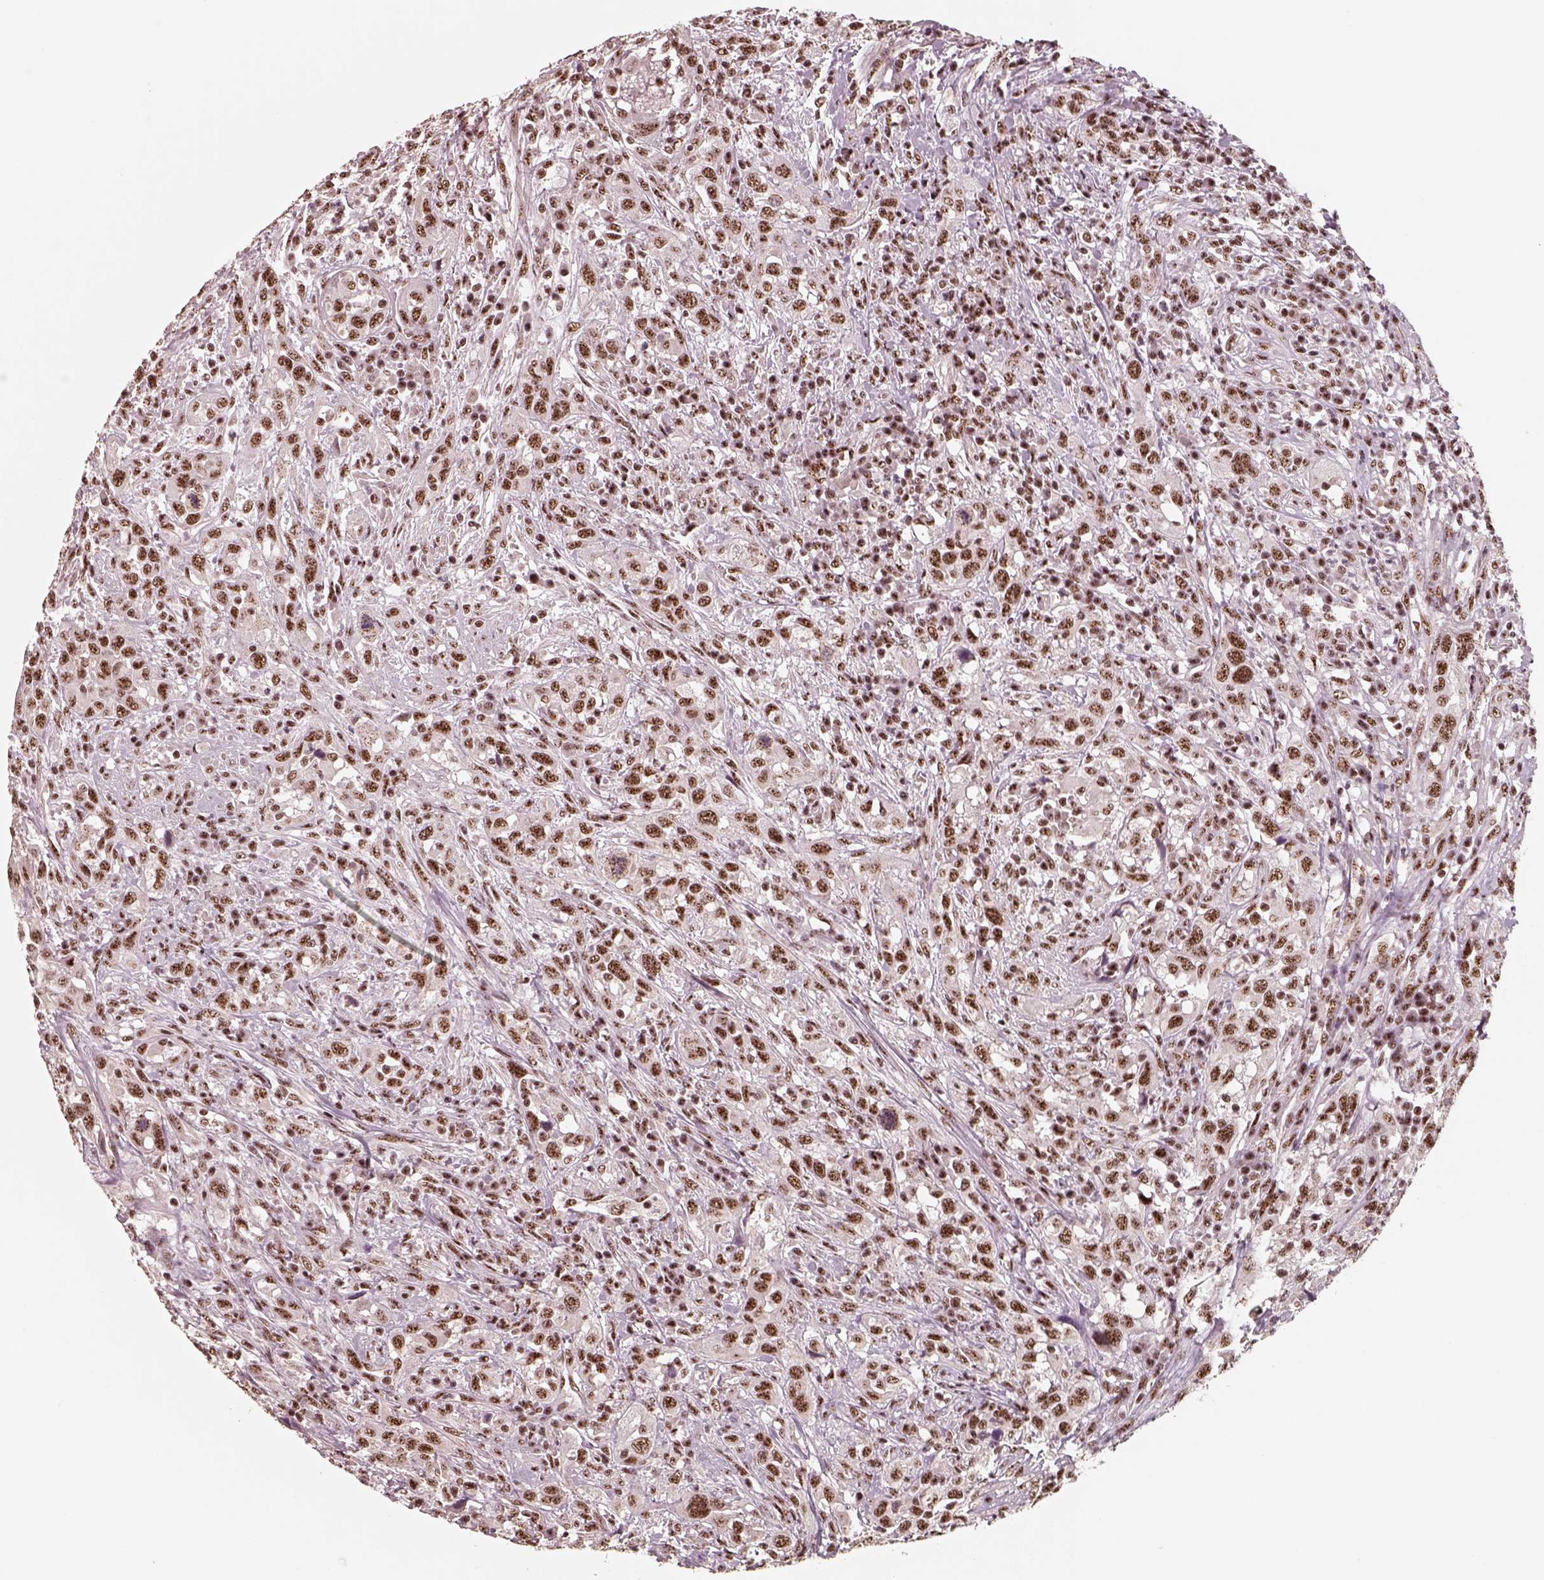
{"staining": {"intensity": "strong", "quantity": ">75%", "location": "nuclear"}, "tissue": "urothelial cancer", "cell_type": "Tumor cells", "image_type": "cancer", "snomed": [{"axis": "morphology", "description": "Urothelial carcinoma, NOS"}, {"axis": "morphology", "description": "Urothelial carcinoma, High grade"}, {"axis": "topography", "description": "Urinary bladder"}], "caption": "Brown immunohistochemical staining in human urothelial cancer demonstrates strong nuclear staining in about >75% of tumor cells. (DAB (3,3'-diaminobenzidine) IHC, brown staining for protein, blue staining for nuclei).", "gene": "ATXN7L3", "patient": {"sex": "female", "age": 64}}